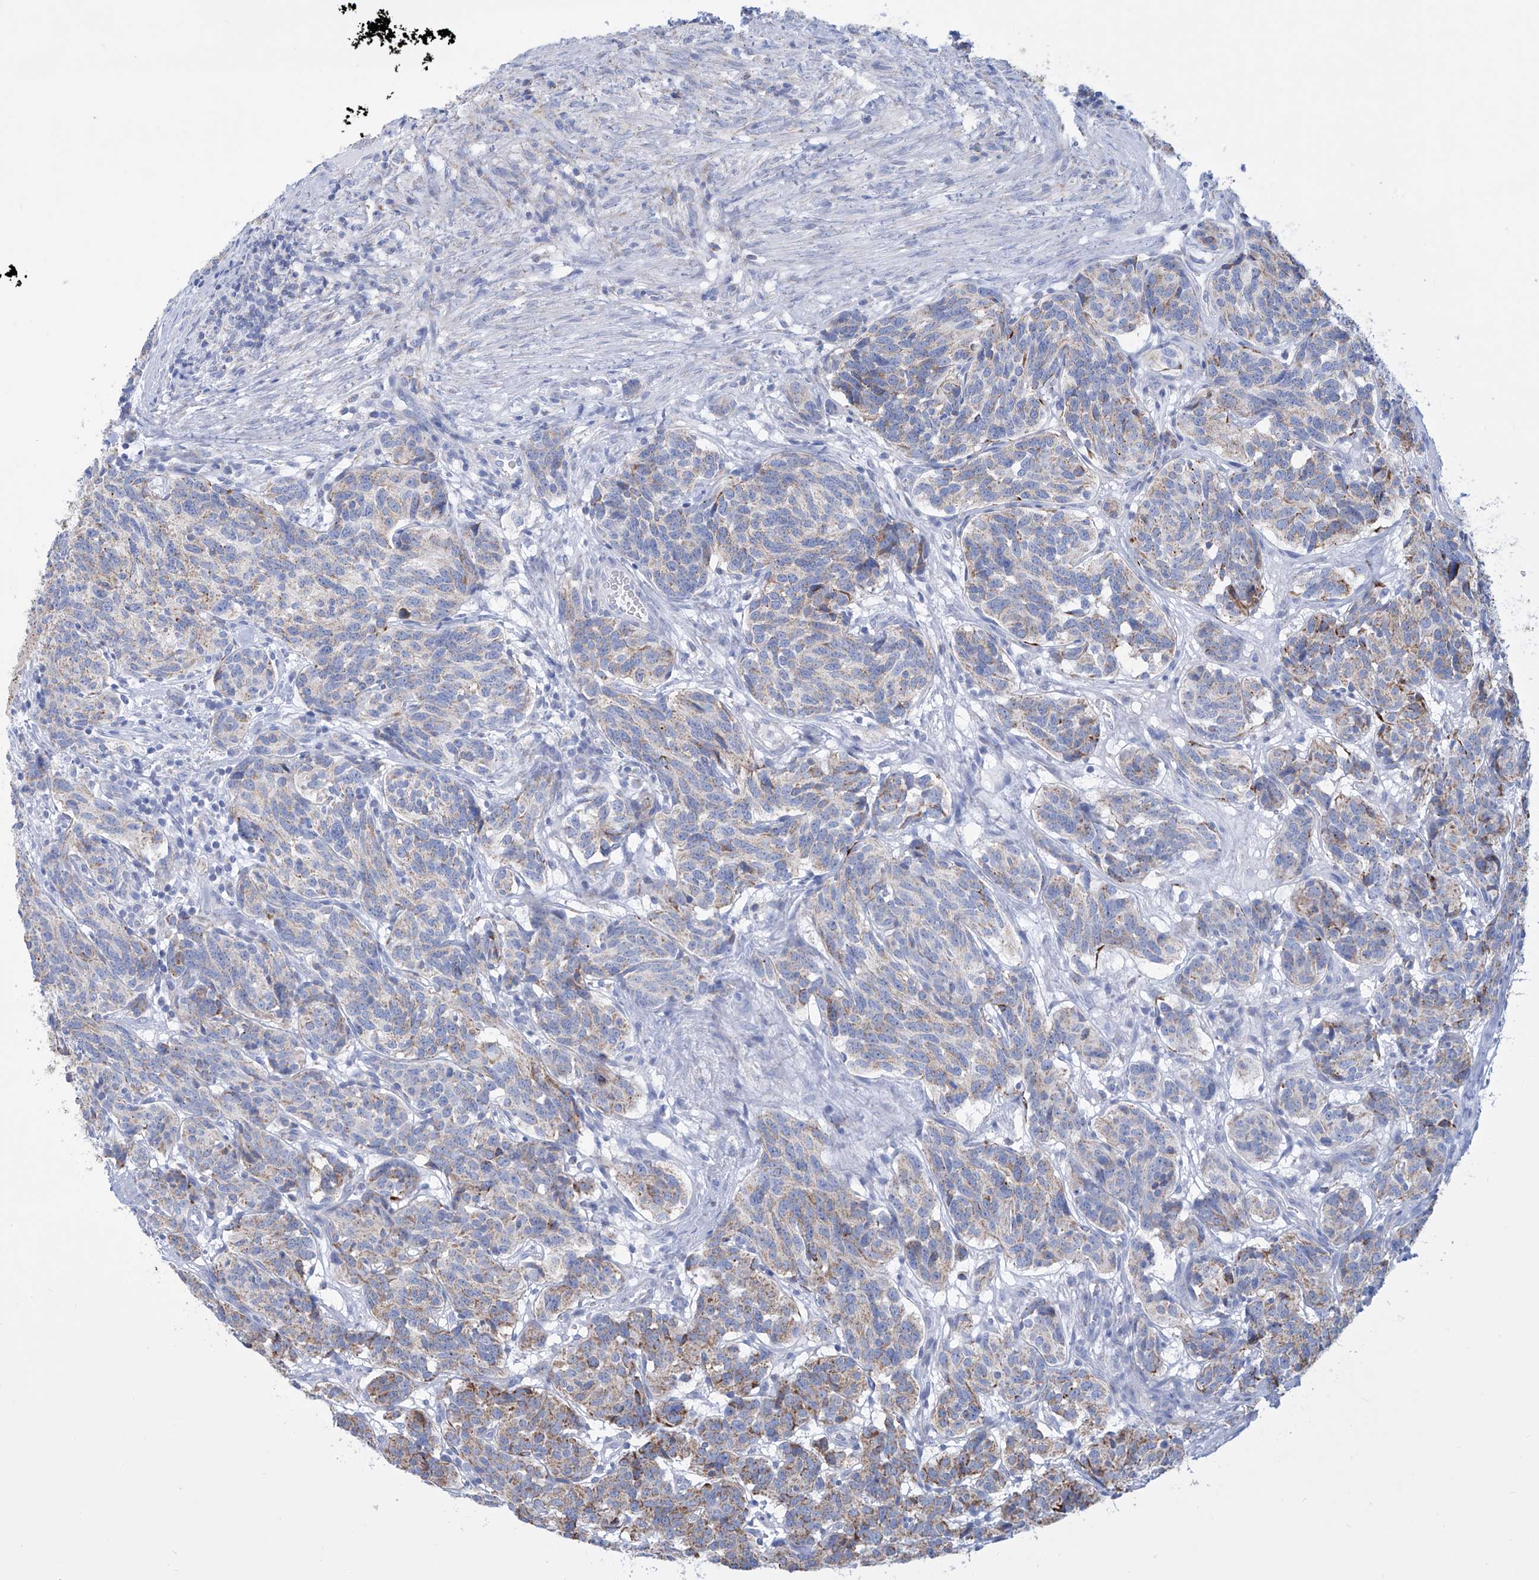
{"staining": {"intensity": "moderate", "quantity": "<25%", "location": "cytoplasmic/membranous"}, "tissue": "carcinoid", "cell_type": "Tumor cells", "image_type": "cancer", "snomed": [{"axis": "morphology", "description": "Carcinoid, malignant, NOS"}, {"axis": "topography", "description": "Lung"}], "caption": "Immunohistochemistry (IHC) (DAB (3,3'-diaminobenzidine)) staining of human carcinoid (malignant) displays moderate cytoplasmic/membranous protein expression in approximately <25% of tumor cells.", "gene": "ALDH6A1", "patient": {"sex": "female", "age": 46}}